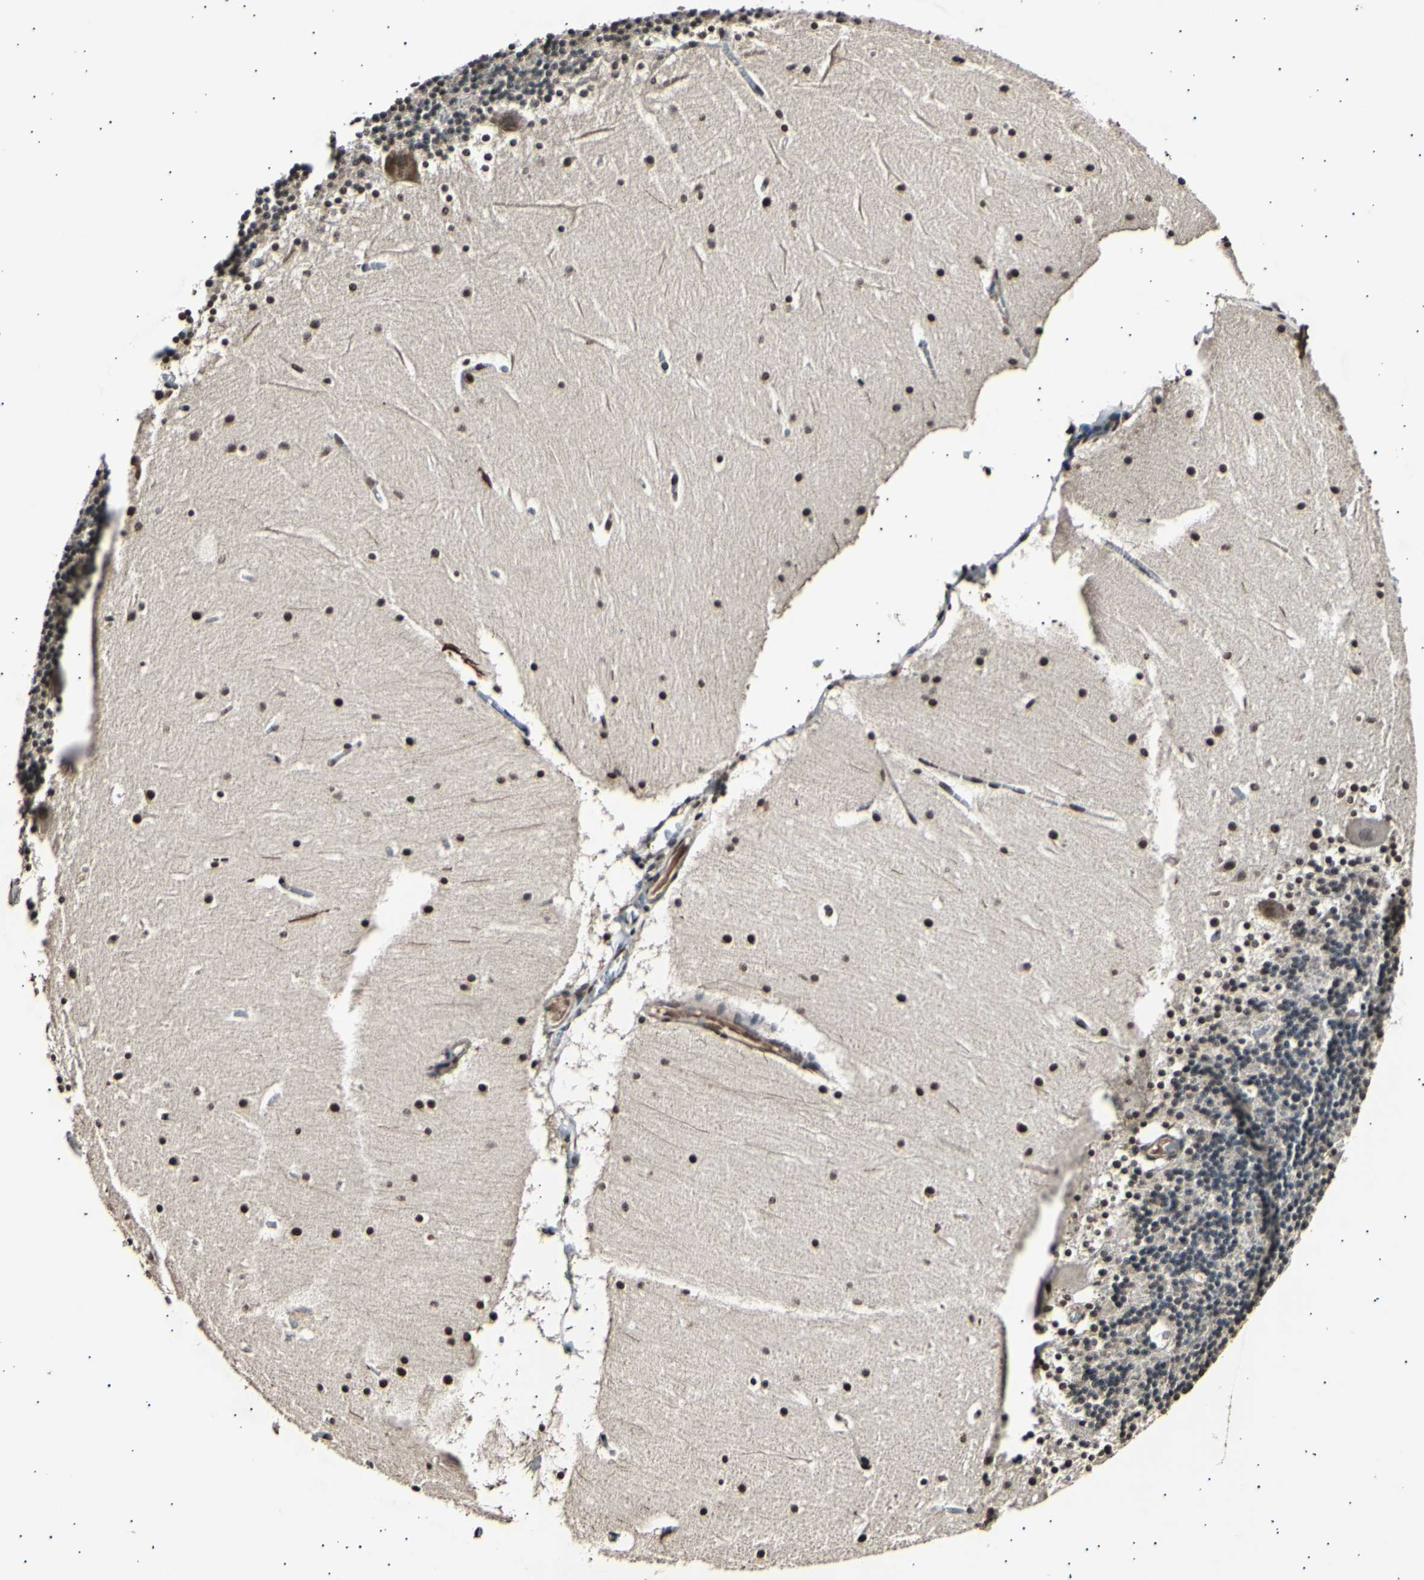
{"staining": {"intensity": "negative", "quantity": "none", "location": "none"}, "tissue": "cerebellum", "cell_type": "Cells in granular layer", "image_type": "normal", "snomed": [{"axis": "morphology", "description": "Normal tissue, NOS"}, {"axis": "topography", "description": "Cerebellum"}], "caption": "Immunohistochemistry image of unremarkable cerebellum stained for a protein (brown), which reveals no positivity in cells in granular layer. The staining was performed using DAB (3,3'-diaminobenzidine) to visualize the protein expression in brown, while the nuclei were stained in blue with hematoxylin (Magnification: 20x).", "gene": "ANAPC7", "patient": {"sex": "male", "age": 45}}